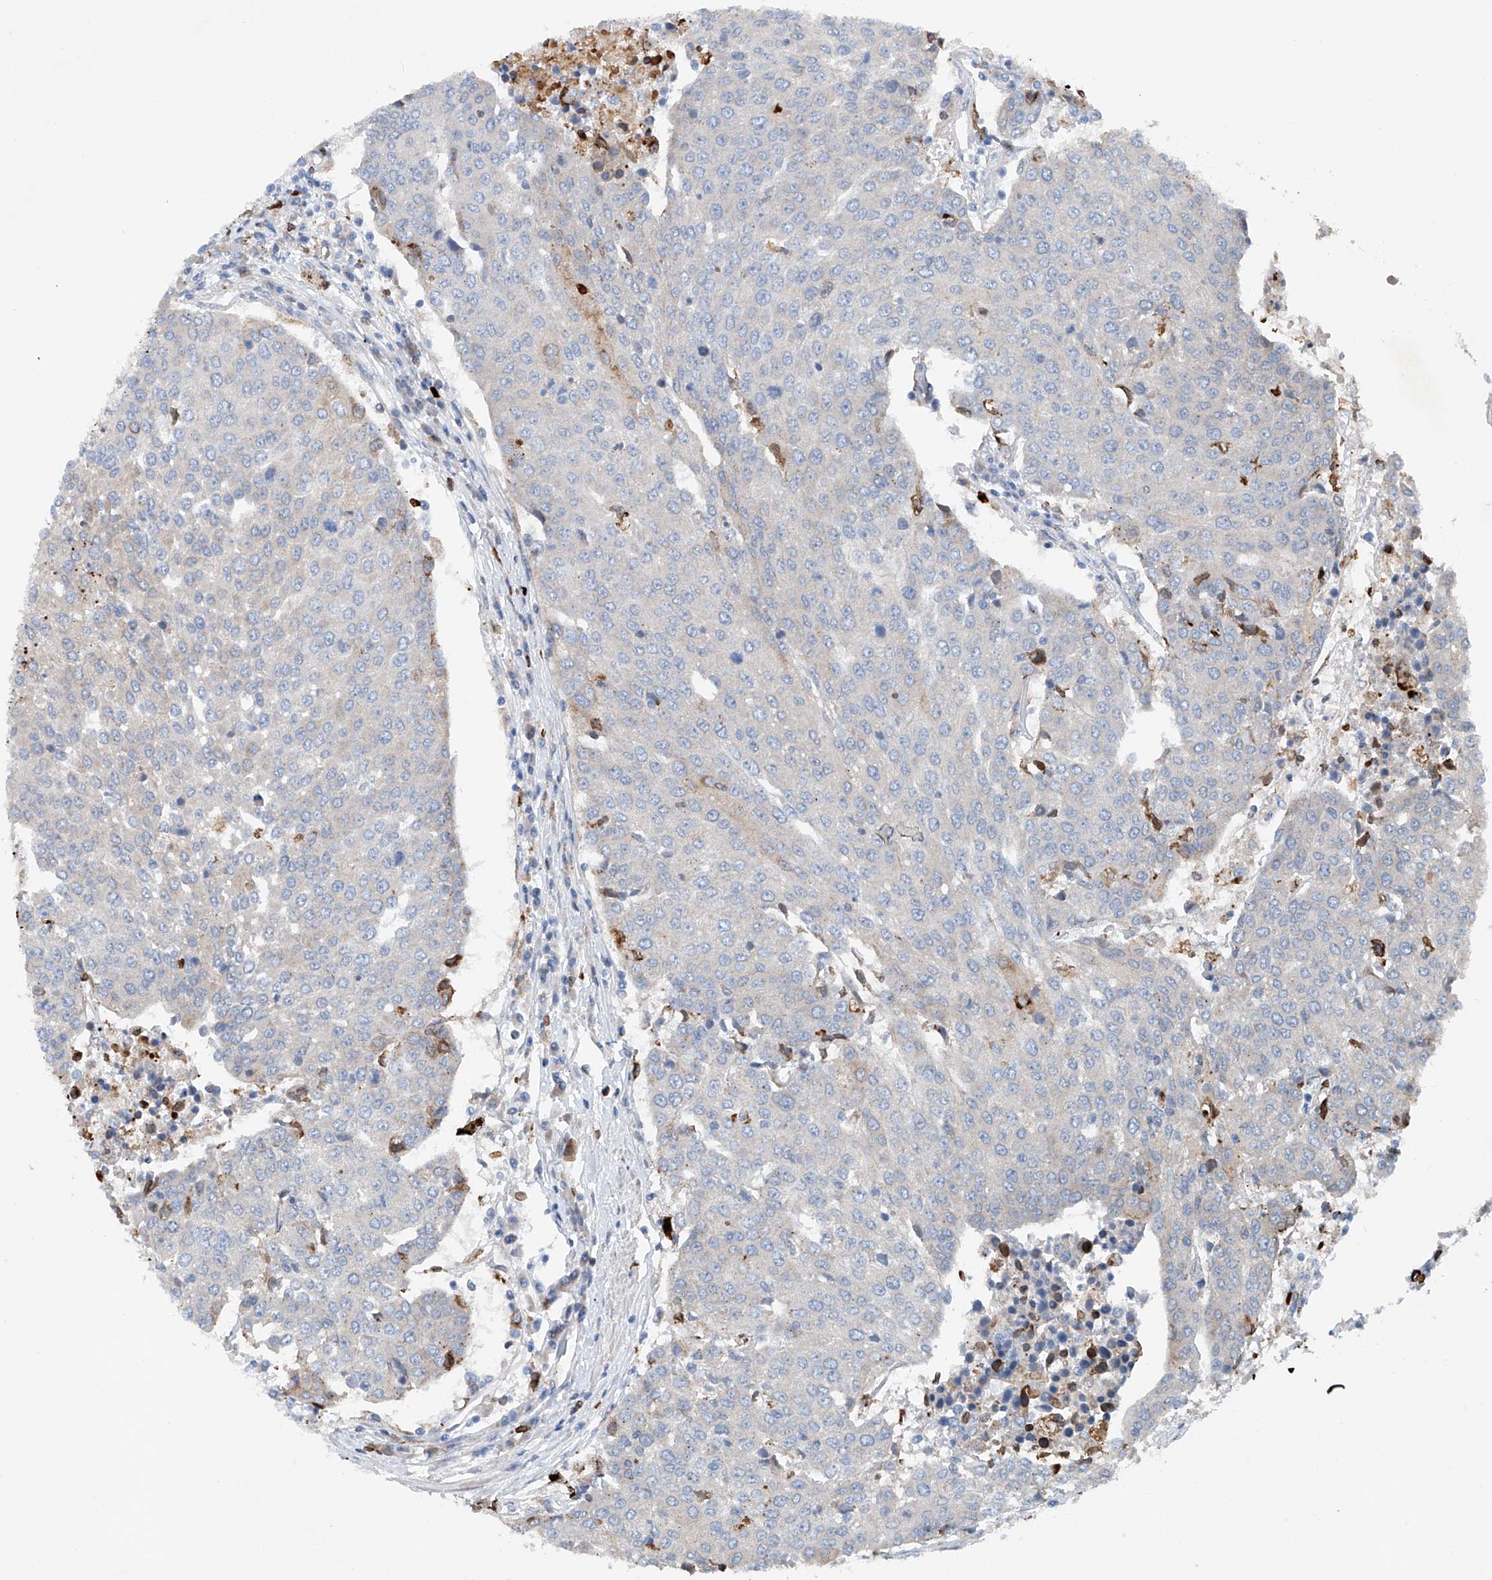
{"staining": {"intensity": "negative", "quantity": "none", "location": "none"}, "tissue": "urothelial cancer", "cell_type": "Tumor cells", "image_type": "cancer", "snomed": [{"axis": "morphology", "description": "Urothelial carcinoma, High grade"}, {"axis": "topography", "description": "Urinary bladder"}], "caption": "Photomicrograph shows no significant protein positivity in tumor cells of urothelial cancer.", "gene": "CEP85L", "patient": {"sex": "female", "age": 85}}